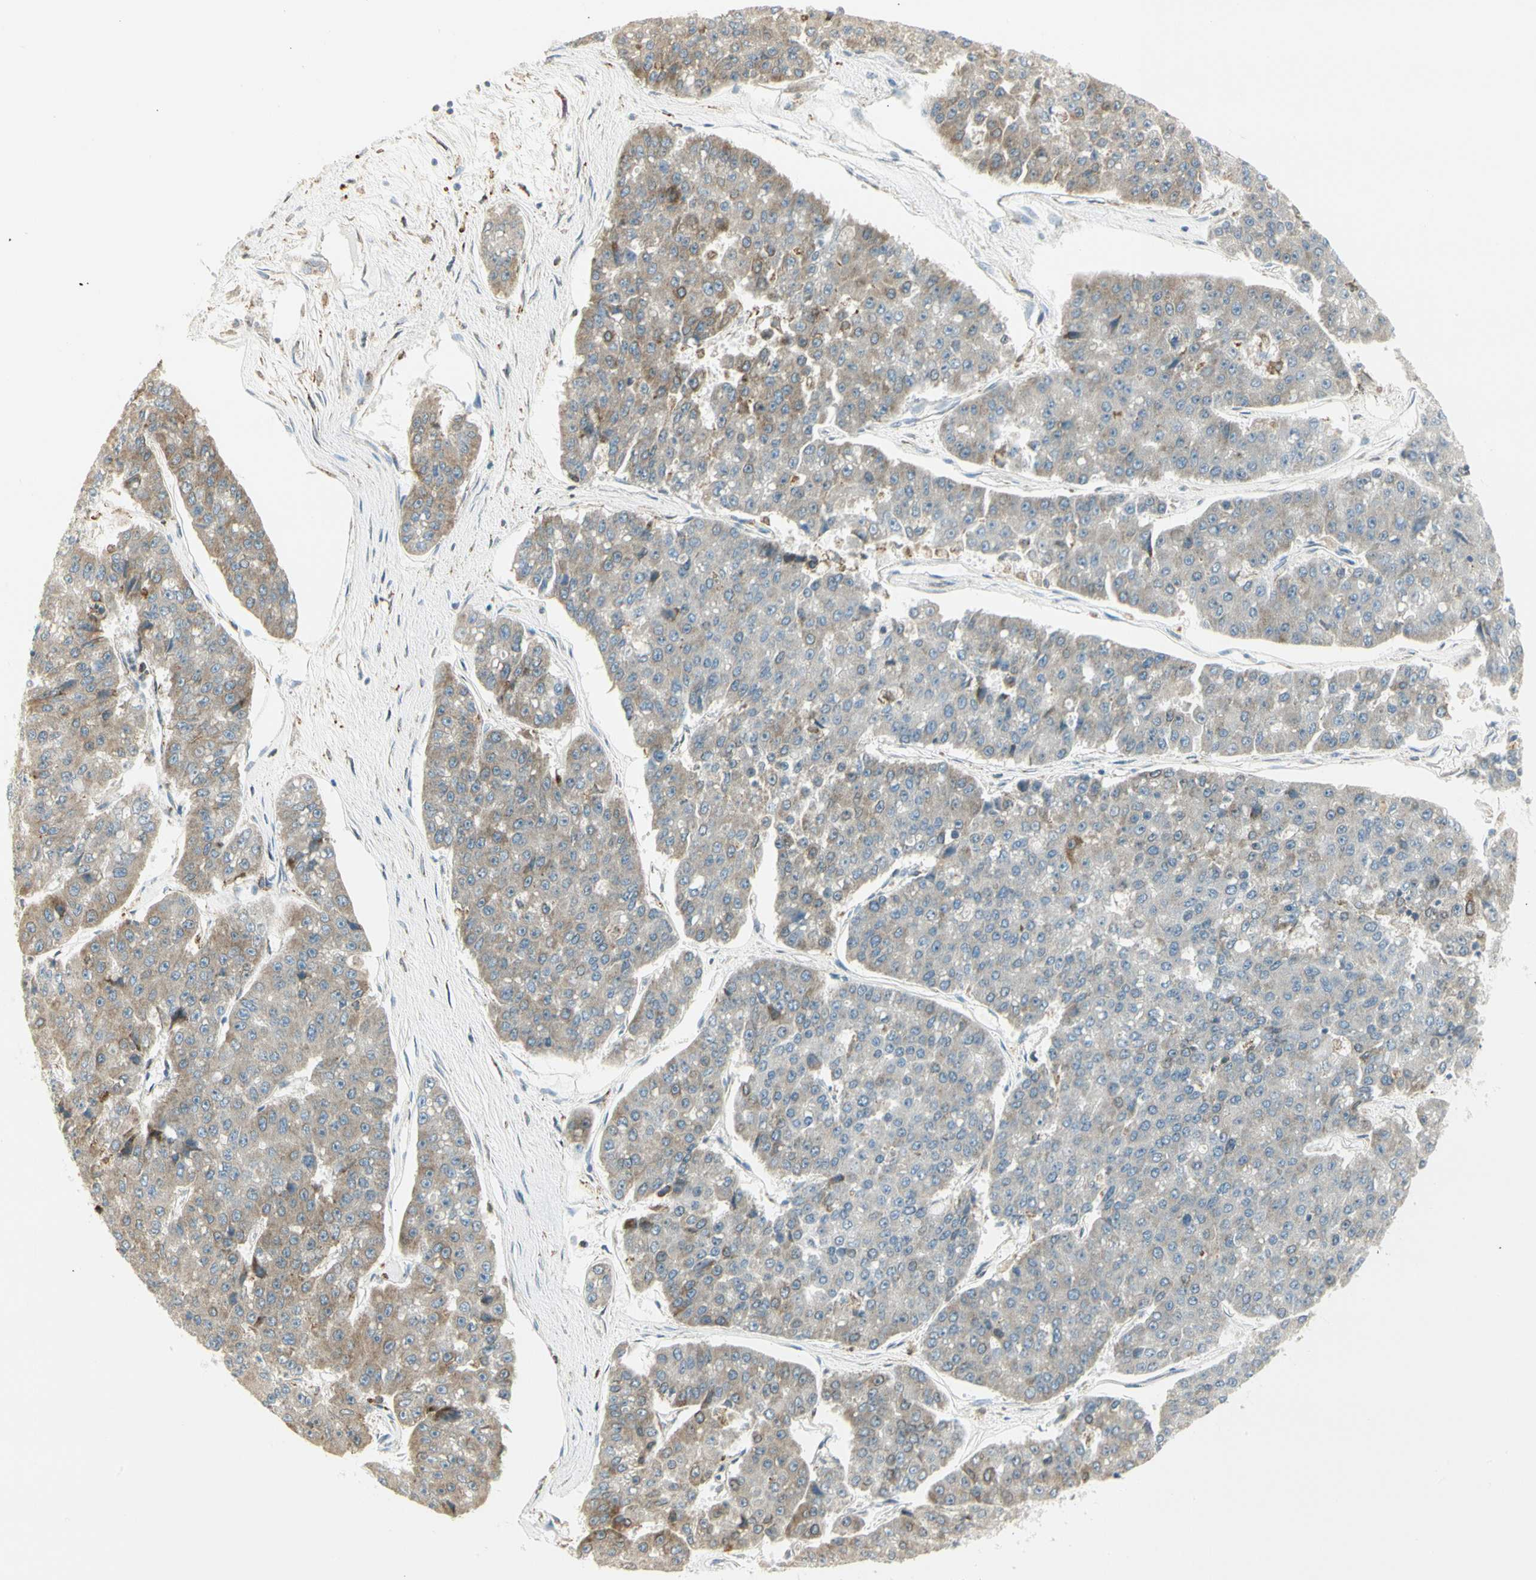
{"staining": {"intensity": "weak", "quantity": "25%-75%", "location": "cytoplasmic/membranous"}, "tissue": "pancreatic cancer", "cell_type": "Tumor cells", "image_type": "cancer", "snomed": [{"axis": "morphology", "description": "Adenocarcinoma, NOS"}, {"axis": "topography", "description": "Pancreas"}], "caption": "Immunohistochemistry staining of pancreatic cancer (adenocarcinoma), which shows low levels of weak cytoplasmic/membranous staining in approximately 25%-75% of tumor cells indicating weak cytoplasmic/membranous protein positivity. The staining was performed using DAB (3,3'-diaminobenzidine) (brown) for protein detection and nuclei were counterstained in hematoxylin (blue).", "gene": "TNFSF11", "patient": {"sex": "male", "age": 50}}